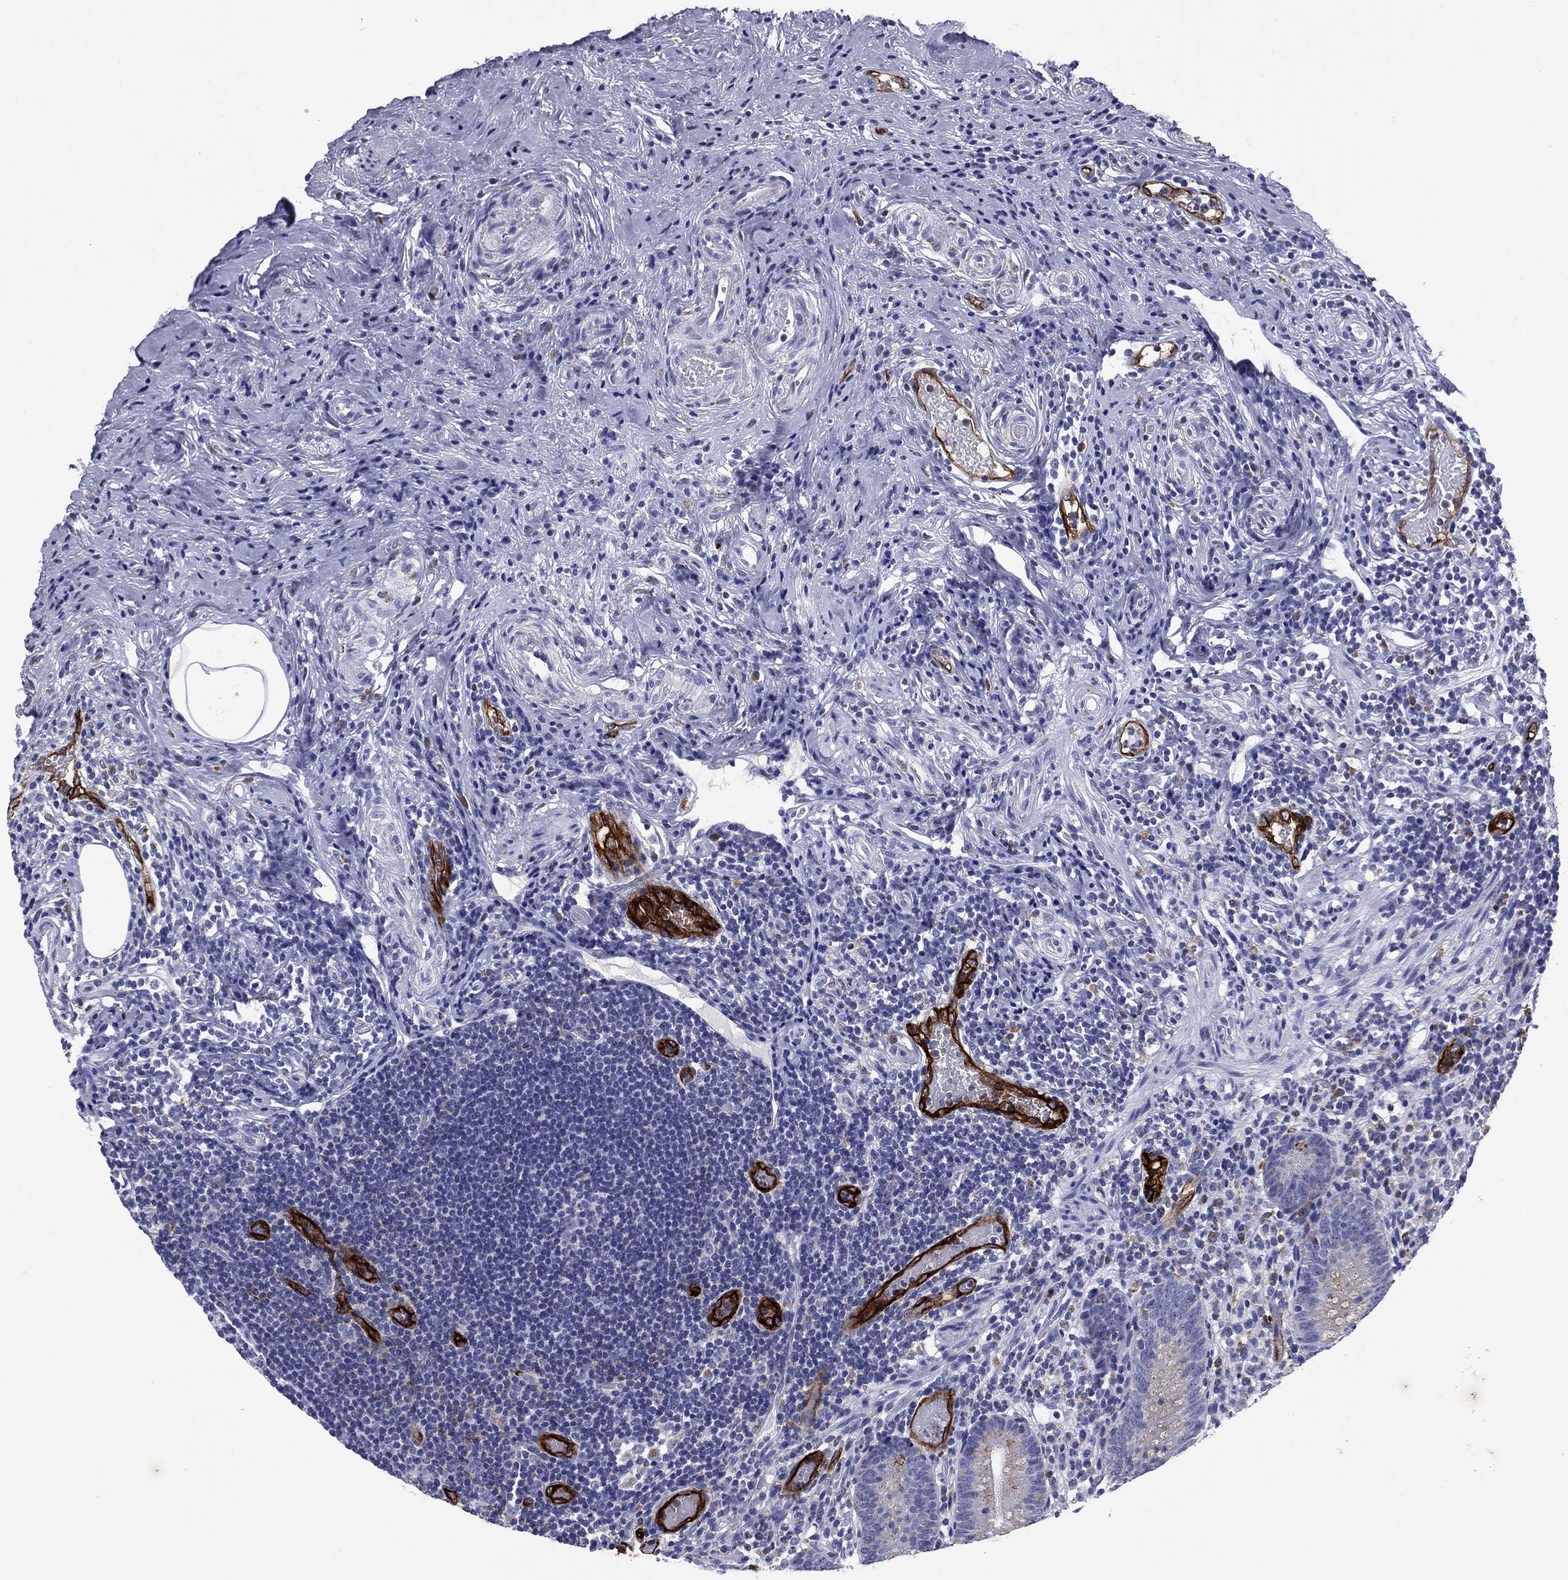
{"staining": {"intensity": "strong", "quantity": "<25%", "location": "cytoplasmic/membranous"}, "tissue": "appendix", "cell_type": "Glandular cells", "image_type": "normal", "snomed": [{"axis": "morphology", "description": "Normal tissue, NOS"}, {"axis": "topography", "description": "Appendix"}], "caption": "Glandular cells exhibit medium levels of strong cytoplasmic/membranous positivity in approximately <25% of cells in benign human appendix. The staining was performed using DAB to visualize the protein expression in brown, while the nuclei were stained in blue with hematoxylin (Magnification: 20x).", "gene": "MADCAM1", "patient": {"sex": "female", "age": 40}}